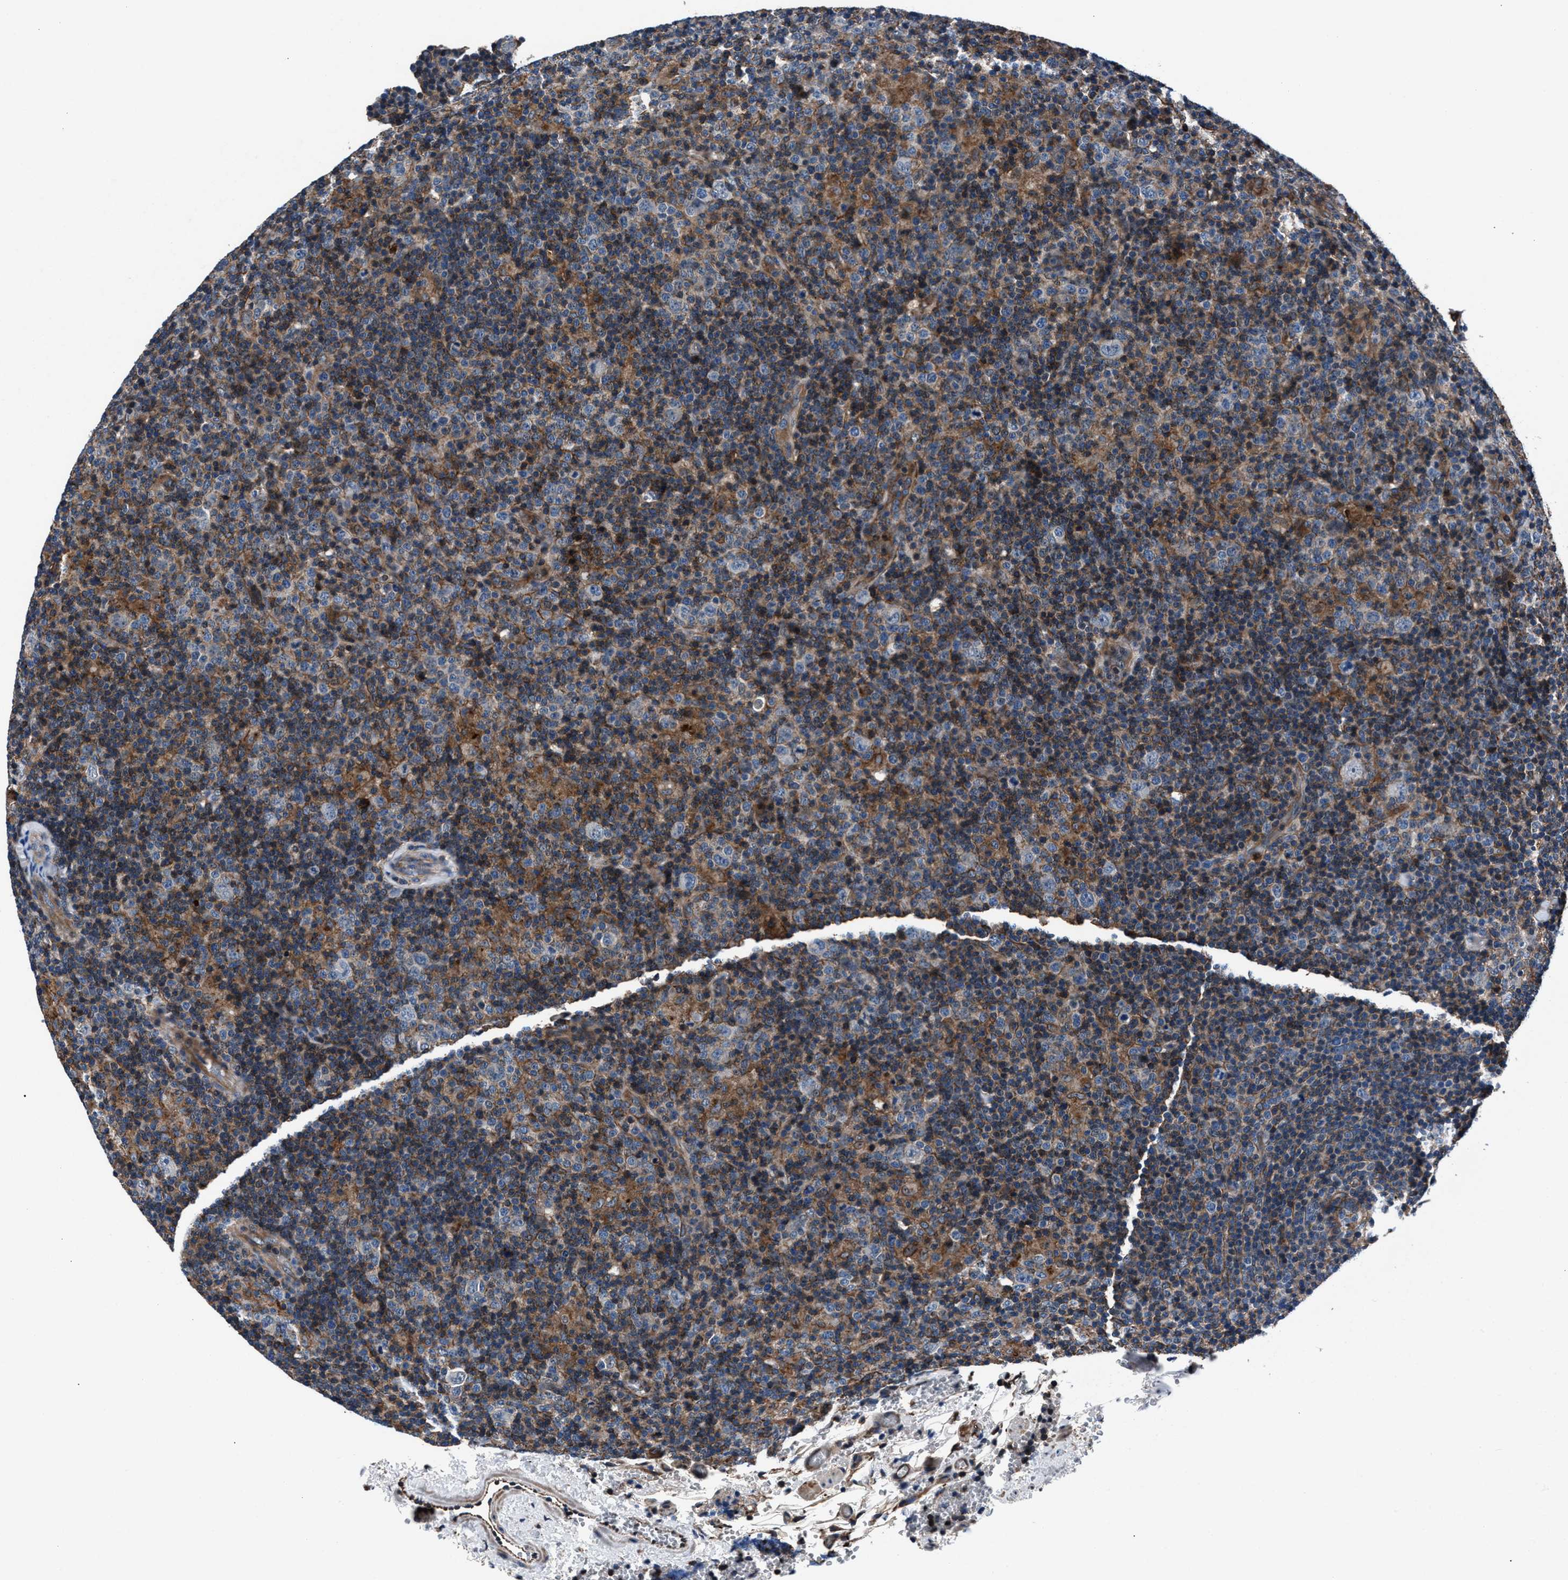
{"staining": {"intensity": "negative", "quantity": "none", "location": "none"}, "tissue": "lymphoma", "cell_type": "Tumor cells", "image_type": "cancer", "snomed": [{"axis": "morphology", "description": "Hodgkin's disease, NOS"}, {"axis": "topography", "description": "Lymph node"}], "caption": "Immunohistochemistry of Hodgkin's disease shows no positivity in tumor cells.", "gene": "MFSD11", "patient": {"sex": "female", "age": 57}}